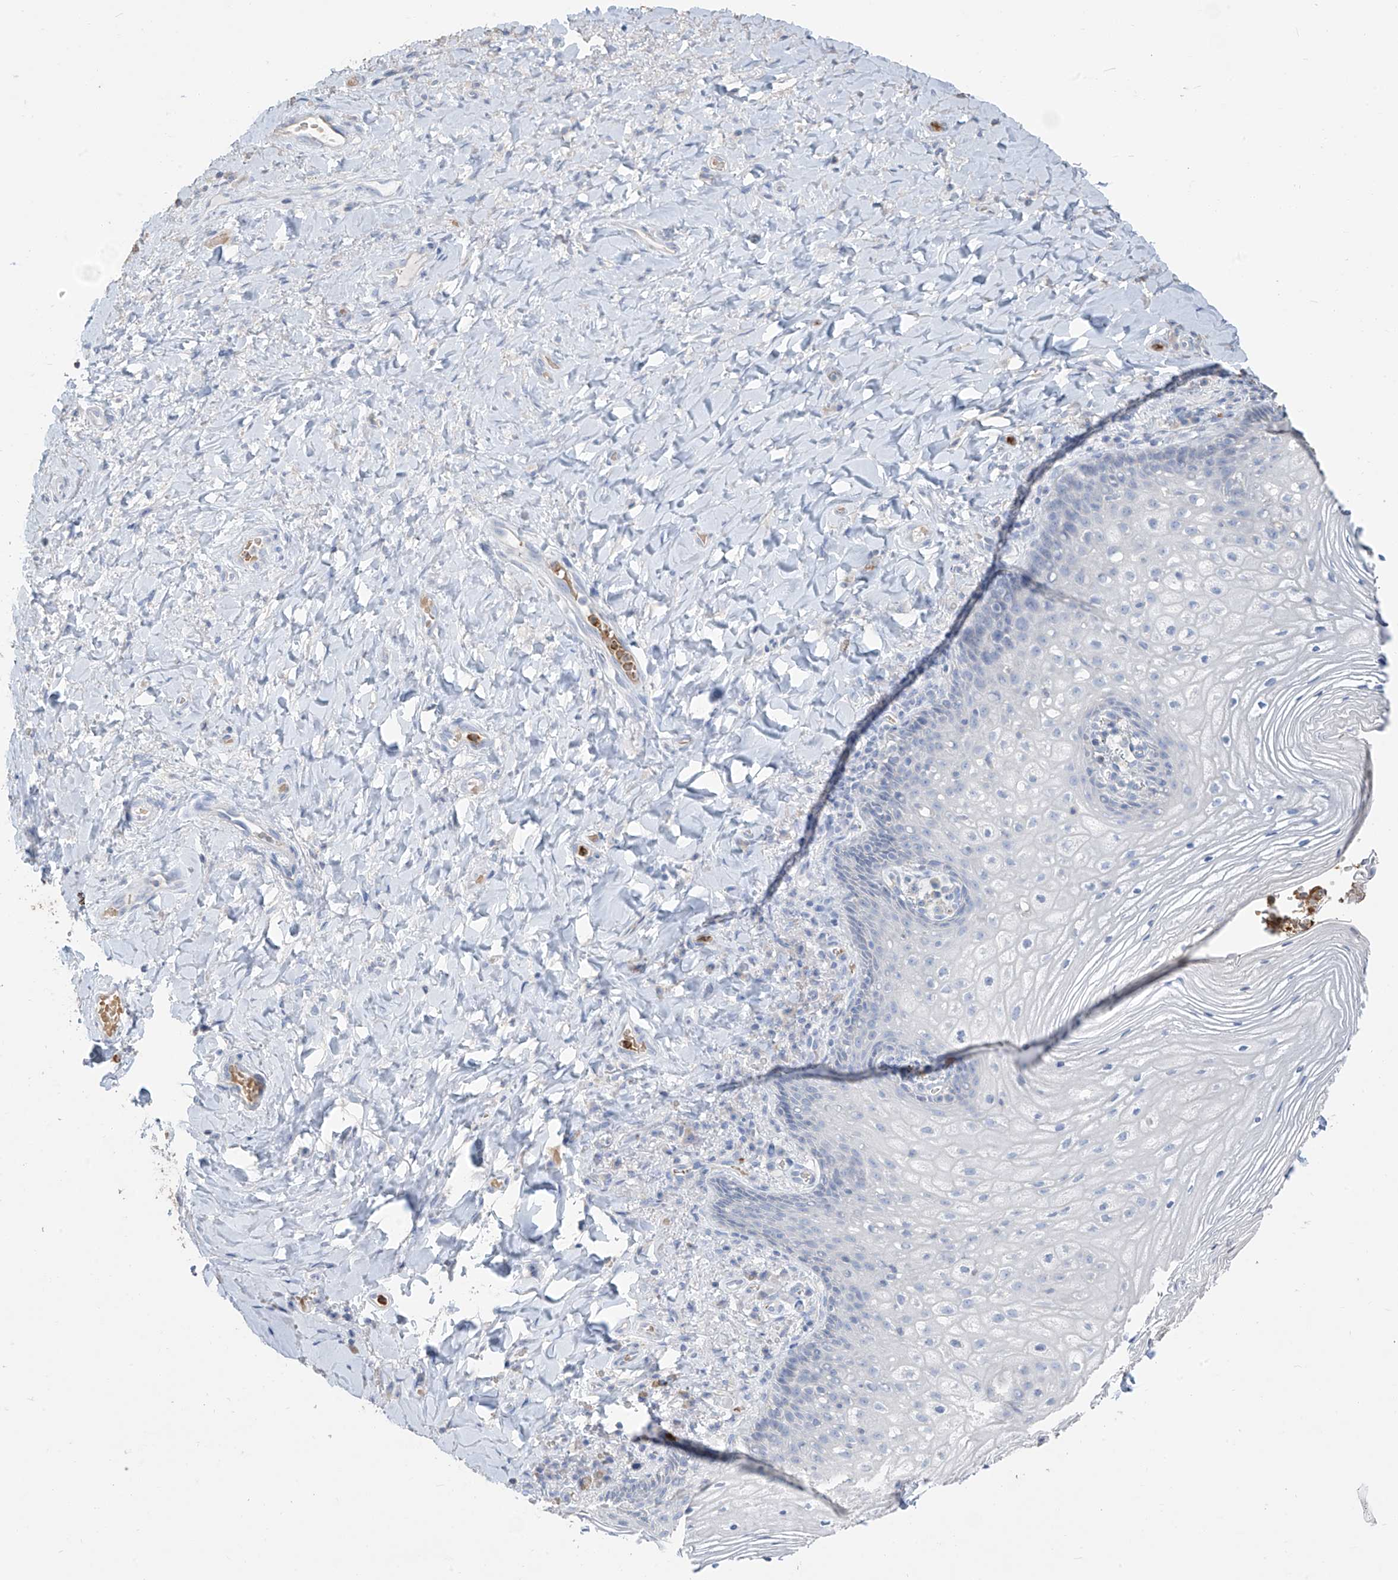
{"staining": {"intensity": "negative", "quantity": "none", "location": "none"}, "tissue": "vagina", "cell_type": "Squamous epithelial cells", "image_type": "normal", "snomed": [{"axis": "morphology", "description": "Normal tissue, NOS"}, {"axis": "topography", "description": "Vagina"}], "caption": "Immunohistochemical staining of normal human vagina reveals no significant expression in squamous epithelial cells. (Brightfield microscopy of DAB (3,3'-diaminobenzidine) IHC at high magnification).", "gene": "PAFAH1B3", "patient": {"sex": "female", "age": 60}}